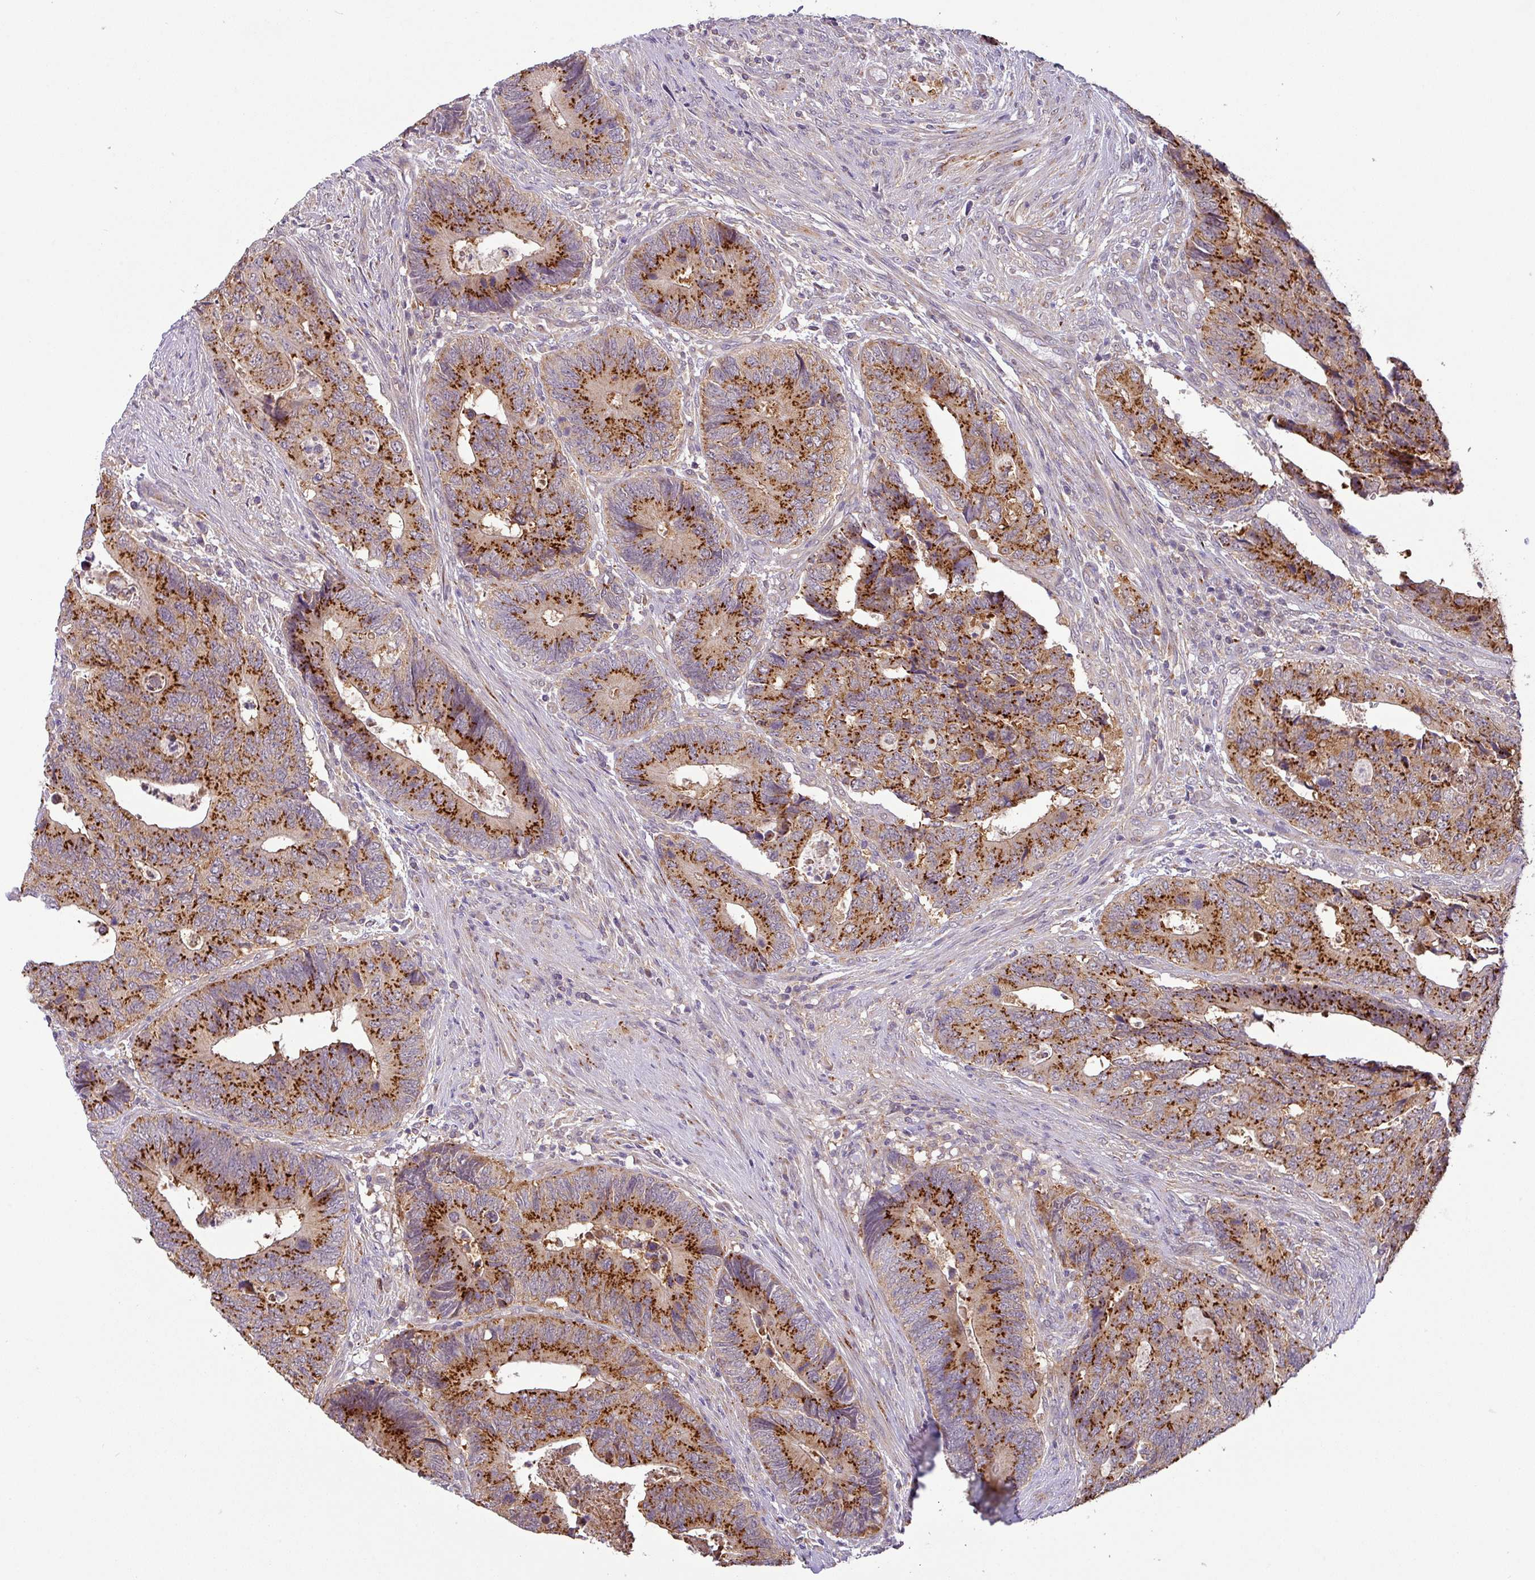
{"staining": {"intensity": "strong", "quantity": ">75%", "location": "cytoplasmic/membranous"}, "tissue": "colorectal cancer", "cell_type": "Tumor cells", "image_type": "cancer", "snomed": [{"axis": "morphology", "description": "Adenocarcinoma, NOS"}, {"axis": "topography", "description": "Colon"}], "caption": "Immunohistochemistry (IHC) of human adenocarcinoma (colorectal) displays high levels of strong cytoplasmic/membranous staining in about >75% of tumor cells.", "gene": "GALNT12", "patient": {"sex": "male", "age": 87}}